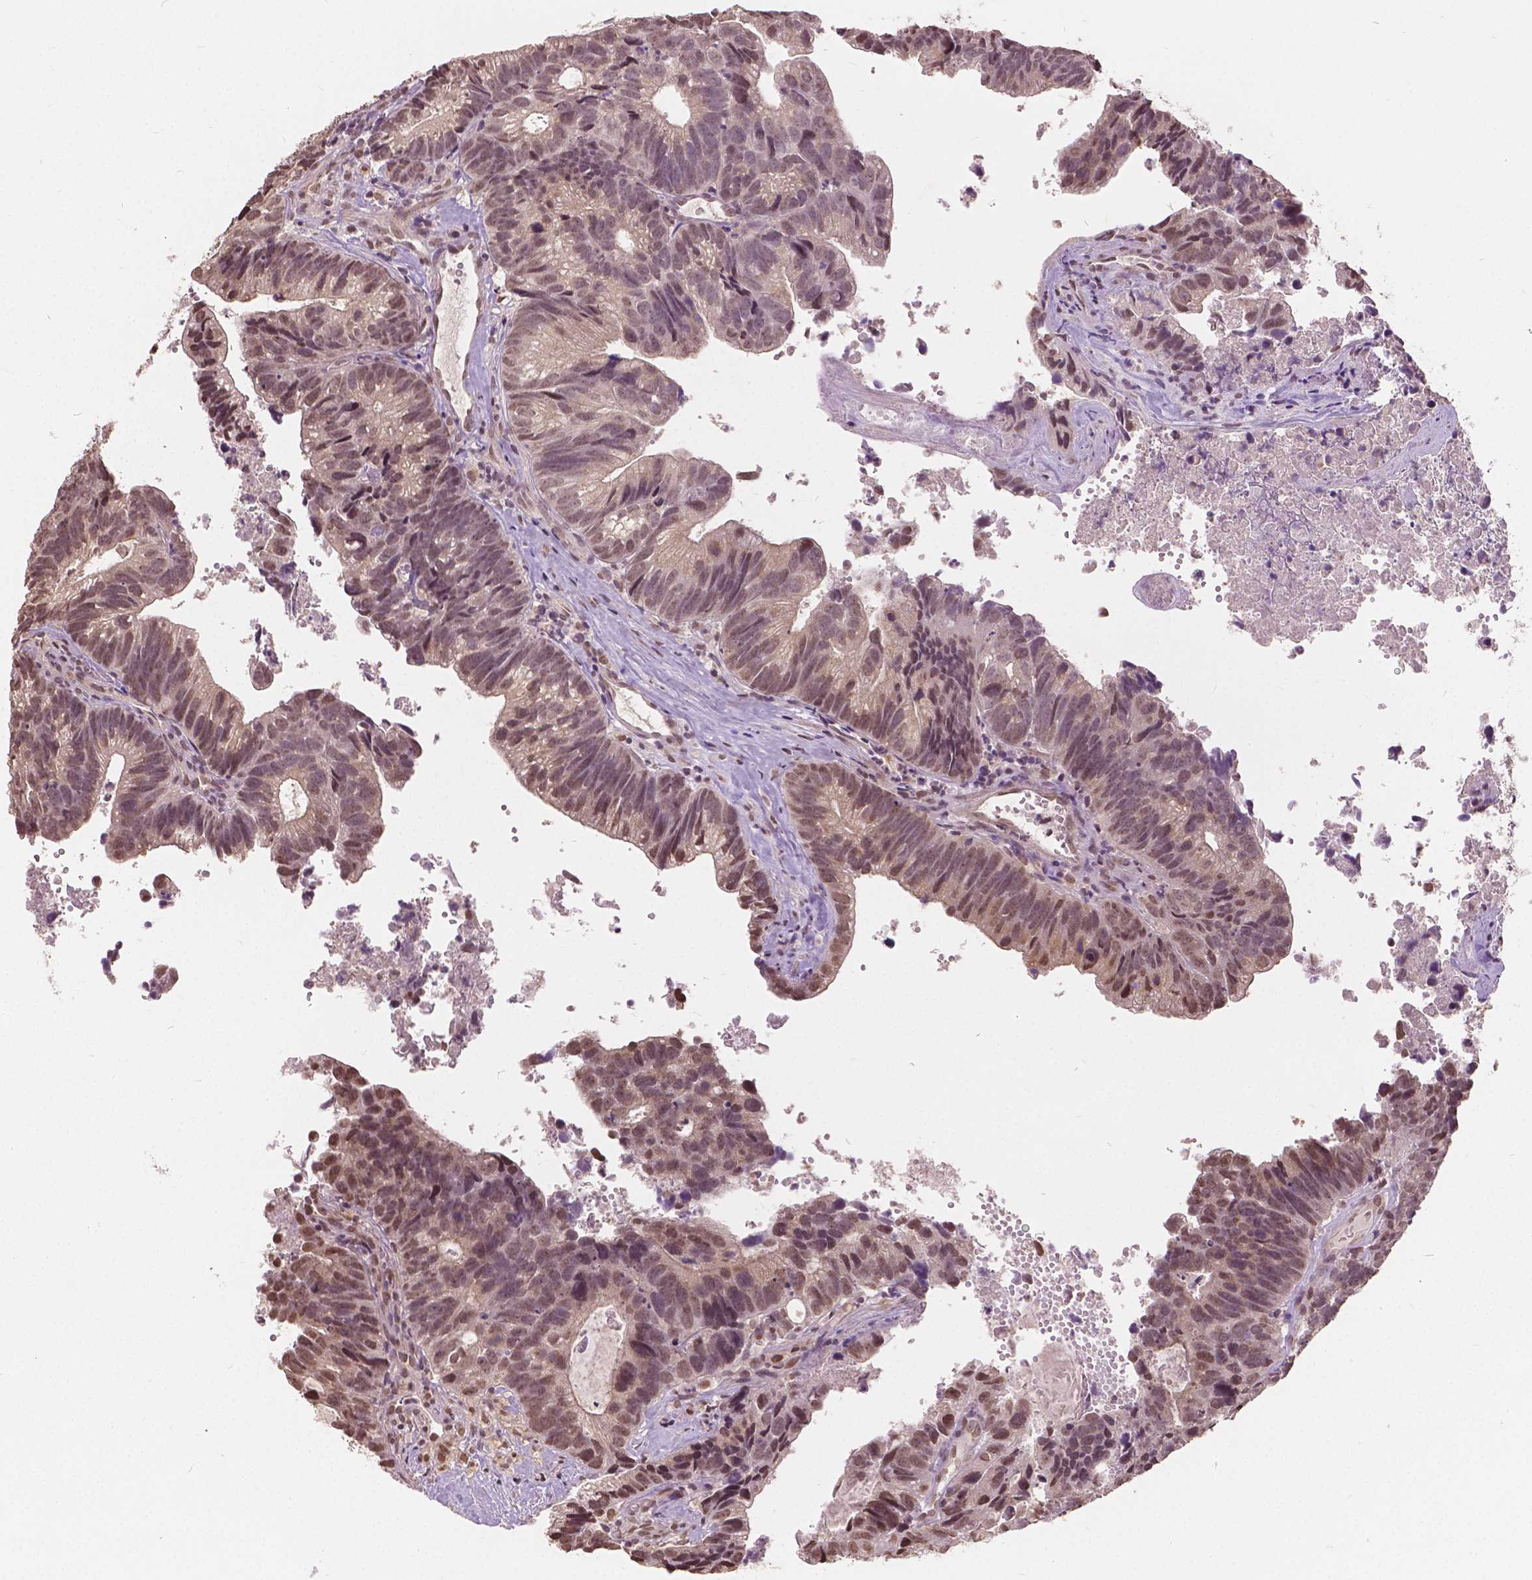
{"staining": {"intensity": "moderate", "quantity": ">75%", "location": "nuclear"}, "tissue": "head and neck cancer", "cell_type": "Tumor cells", "image_type": "cancer", "snomed": [{"axis": "morphology", "description": "Adenocarcinoma, NOS"}, {"axis": "topography", "description": "Head-Neck"}], "caption": "Protein expression analysis of head and neck cancer reveals moderate nuclear positivity in about >75% of tumor cells.", "gene": "HOXA10", "patient": {"sex": "male", "age": 62}}